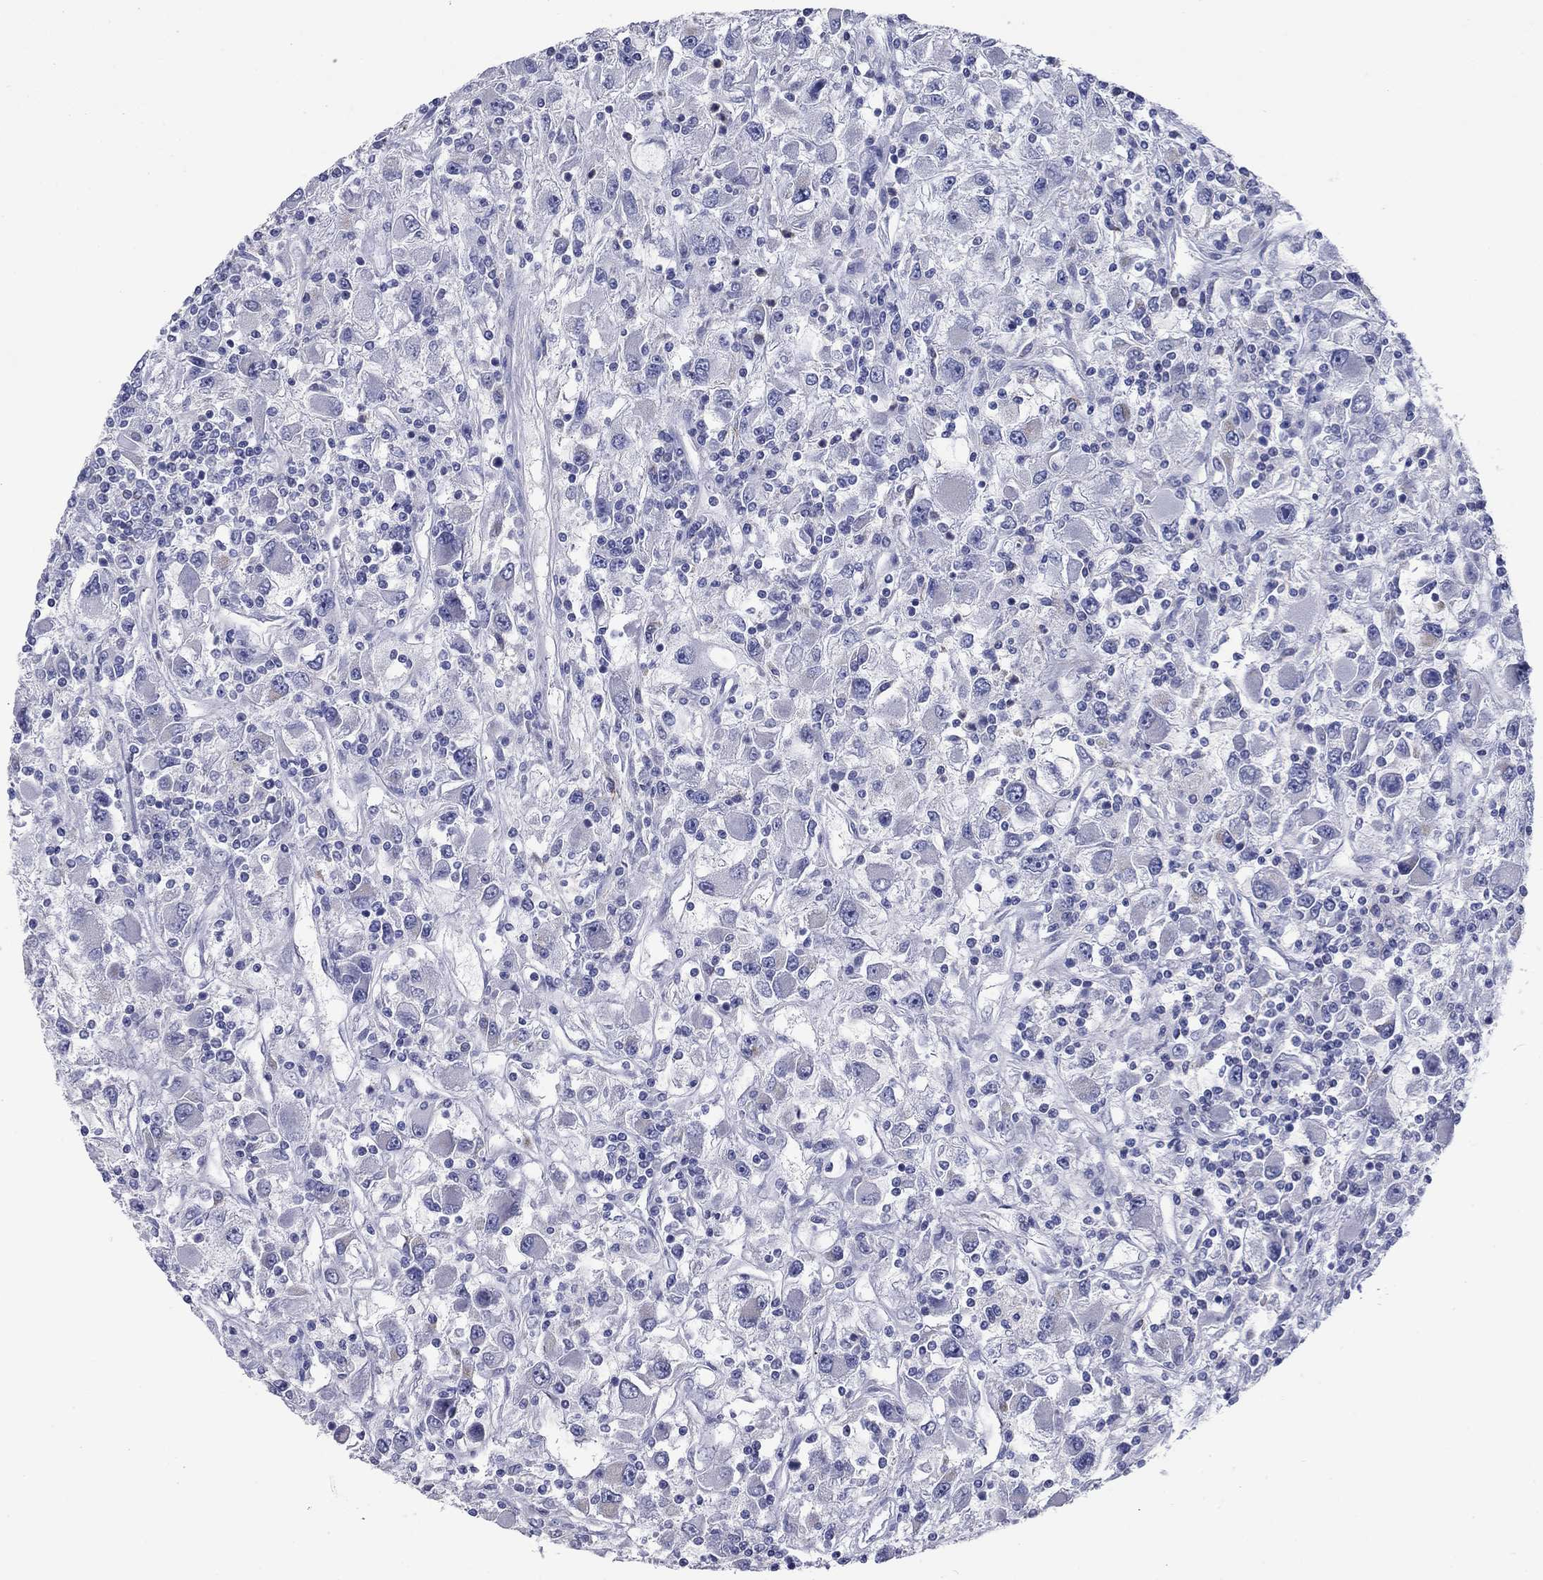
{"staining": {"intensity": "negative", "quantity": "none", "location": "none"}, "tissue": "renal cancer", "cell_type": "Tumor cells", "image_type": "cancer", "snomed": [{"axis": "morphology", "description": "Adenocarcinoma, NOS"}, {"axis": "topography", "description": "Kidney"}], "caption": "Protein analysis of adenocarcinoma (renal) shows no significant positivity in tumor cells.", "gene": "NDUFA4L2", "patient": {"sex": "female", "age": 67}}